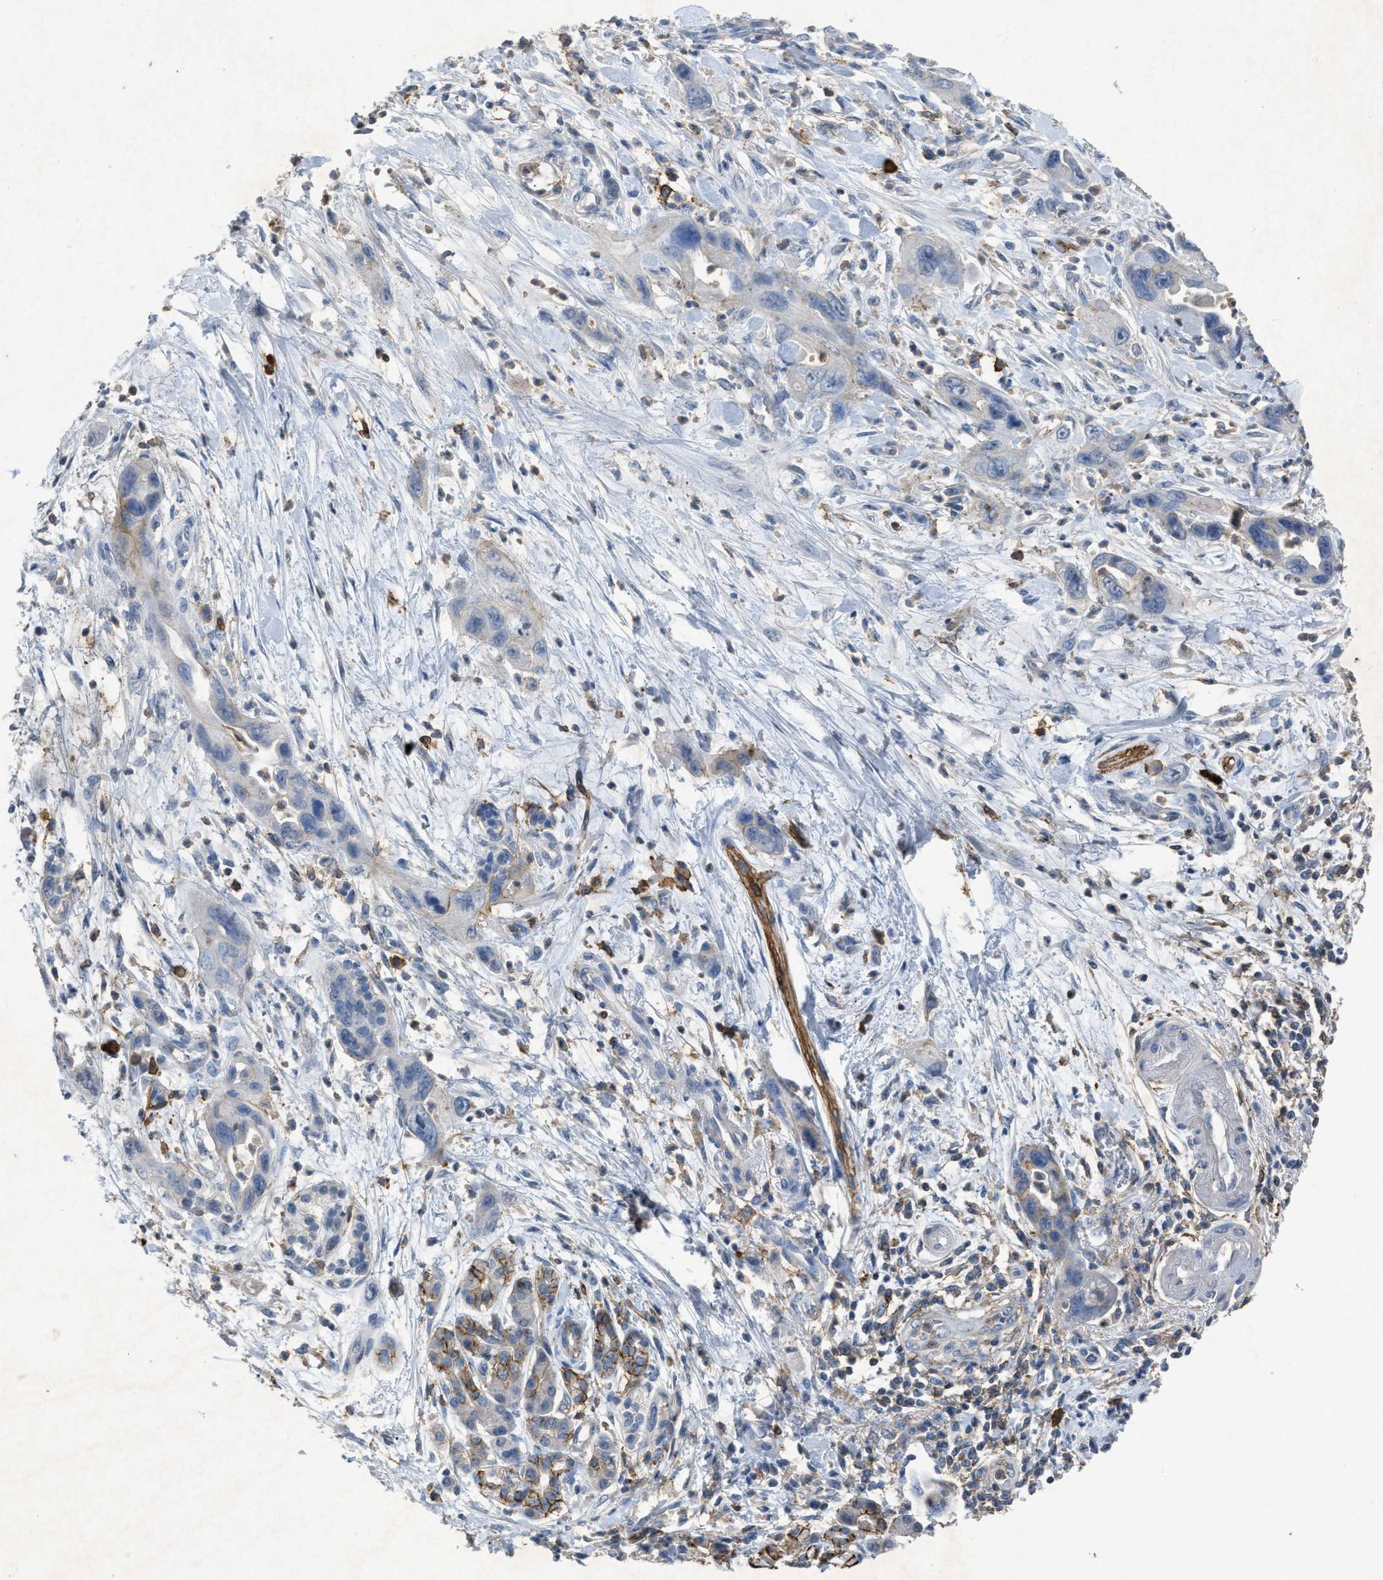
{"staining": {"intensity": "negative", "quantity": "none", "location": "none"}, "tissue": "pancreatic cancer", "cell_type": "Tumor cells", "image_type": "cancer", "snomed": [{"axis": "morphology", "description": "Adenocarcinoma, NOS"}, {"axis": "topography", "description": "Pancreas"}], "caption": "Immunohistochemistry of pancreatic cancer exhibits no positivity in tumor cells.", "gene": "OR51E1", "patient": {"sex": "female", "age": 70}}